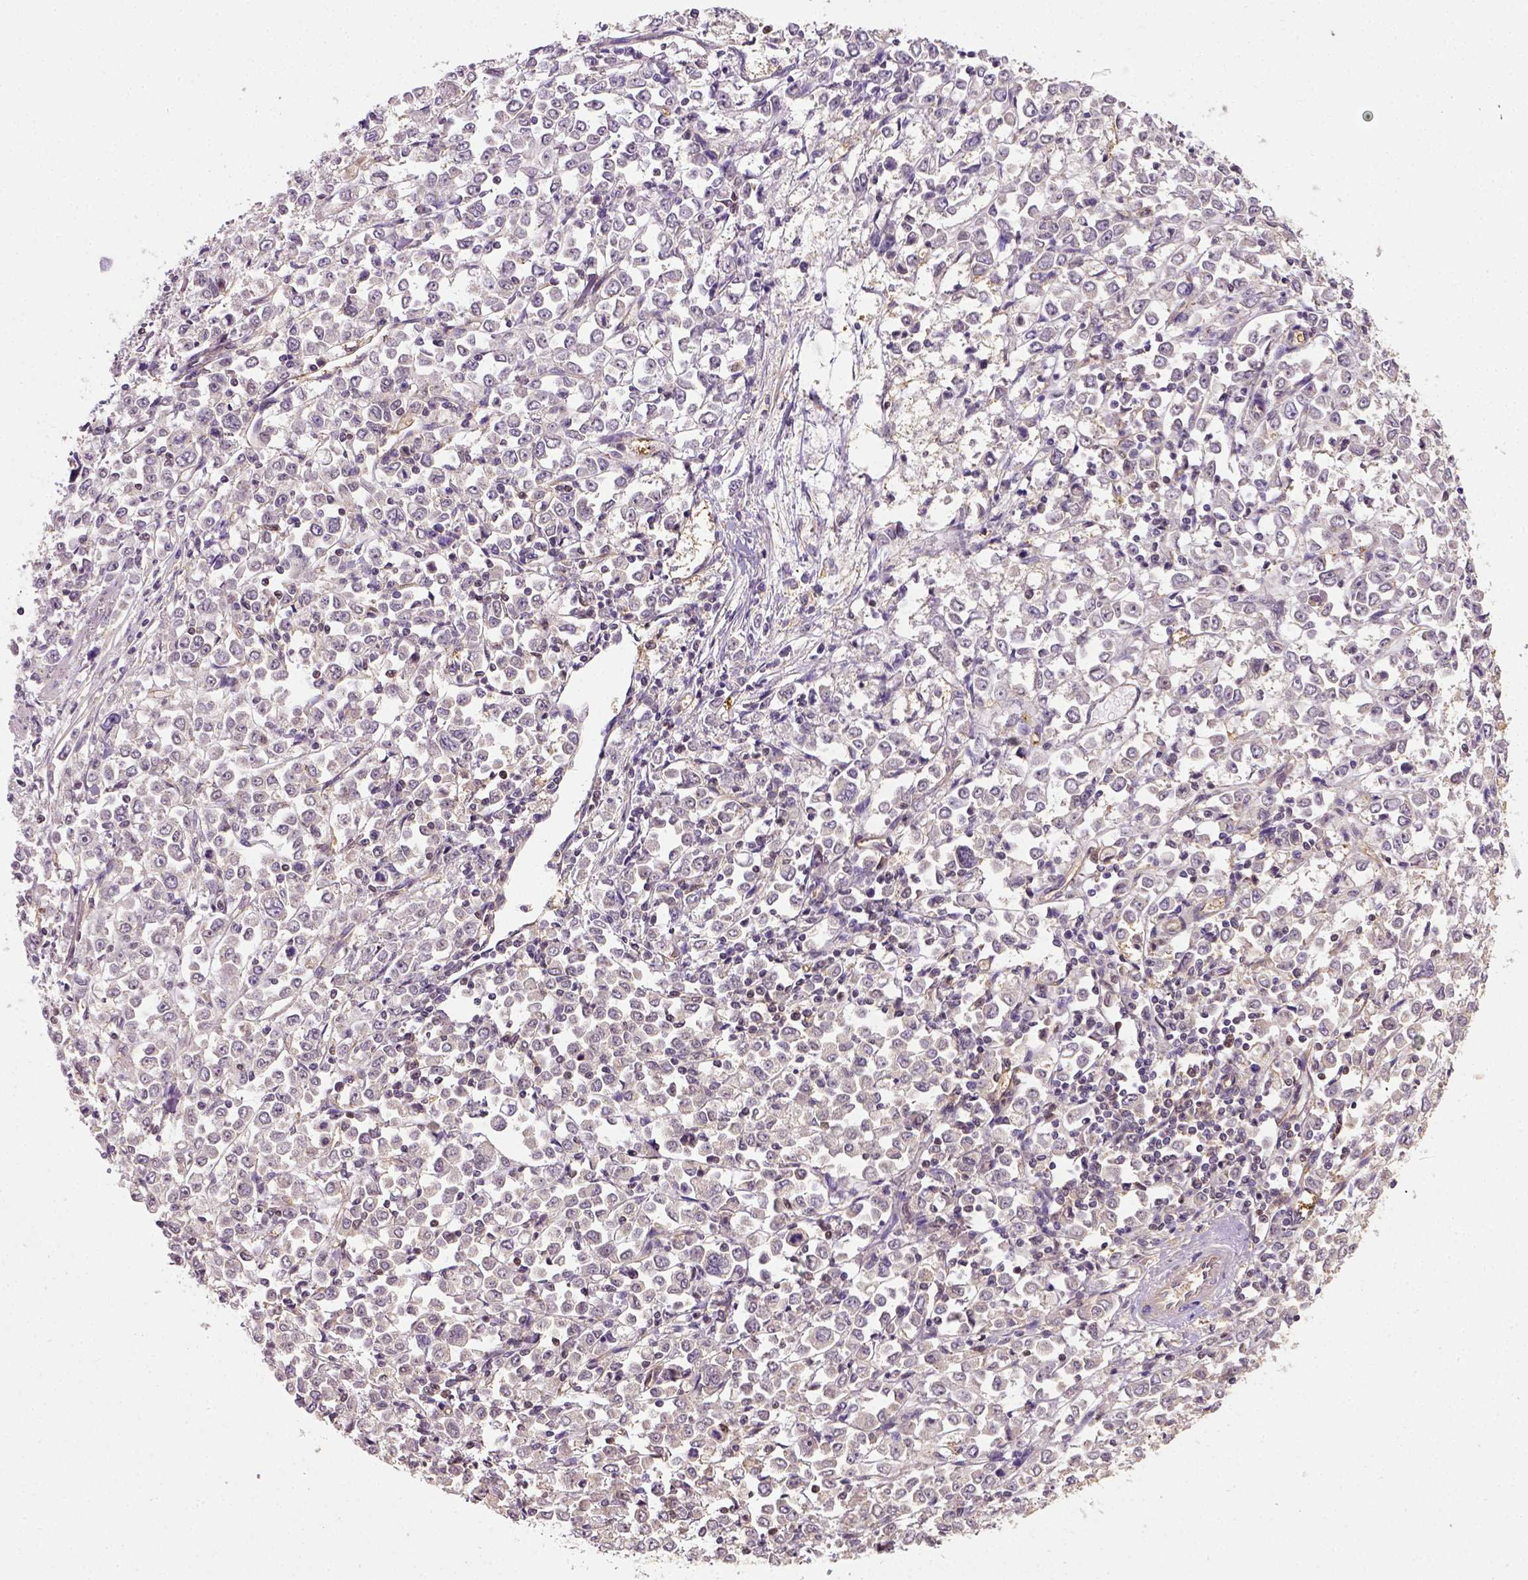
{"staining": {"intensity": "negative", "quantity": "none", "location": "none"}, "tissue": "stomach cancer", "cell_type": "Tumor cells", "image_type": "cancer", "snomed": [{"axis": "morphology", "description": "Adenocarcinoma, NOS"}, {"axis": "topography", "description": "Stomach, upper"}], "caption": "IHC photomicrograph of human stomach adenocarcinoma stained for a protein (brown), which shows no staining in tumor cells.", "gene": "MATK", "patient": {"sex": "male", "age": 70}}